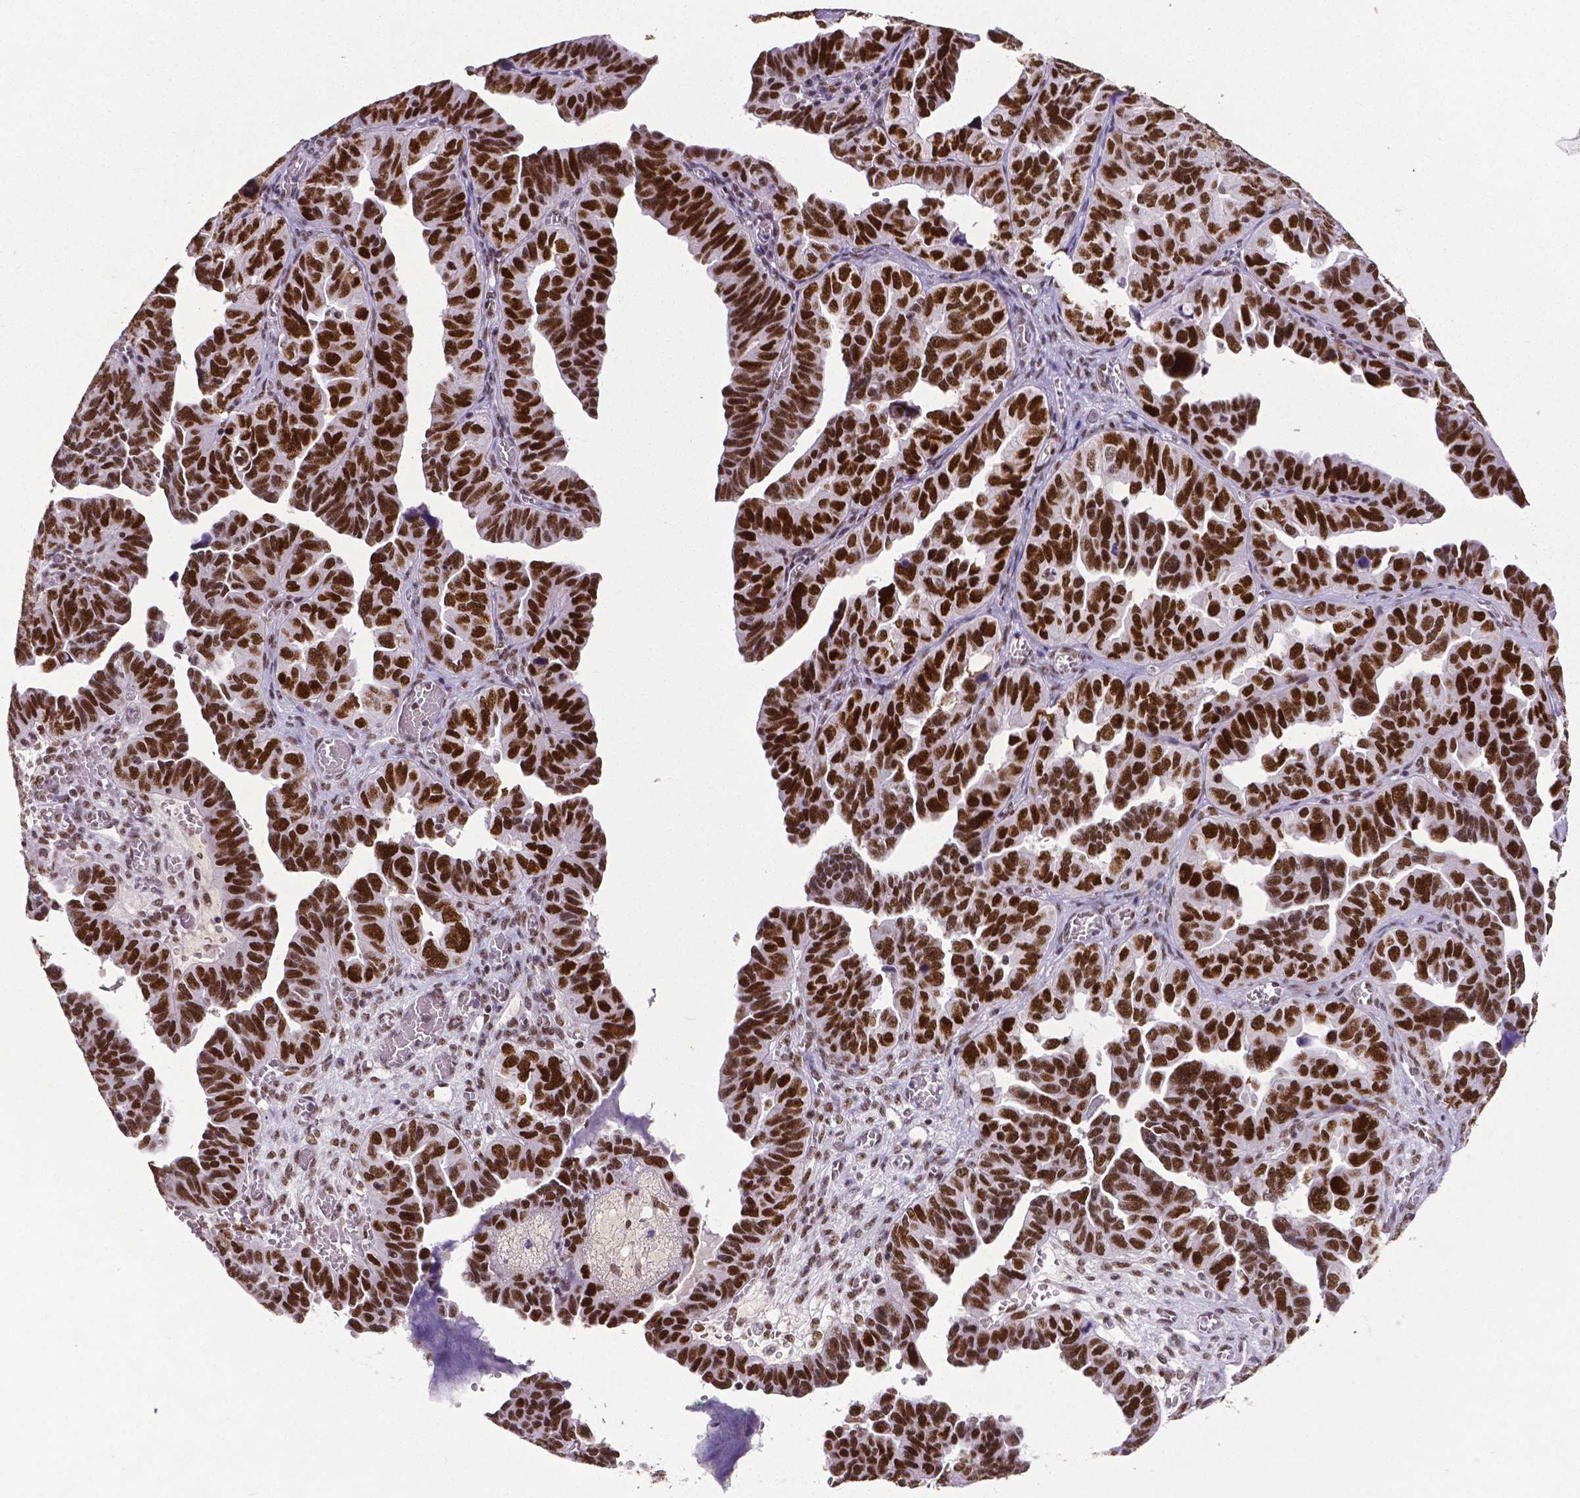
{"staining": {"intensity": "strong", "quantity": ">75%", "location": "nuclear"}, "tissue": "ovarian cancer", "cell_type": "Tumor cells", "image_type": "cancer", "snomed": [{"axis": "morphology", "description": "Cystadenocarcinoma, serous, NOS"}, {"axis": "topography", "description": "Ovary"}], "caption": "This histopathology image shows serous cystadenocarcinoma (ovarian) stained with immunohistochemistry to label a protein in brown. The nuclear of tumor cells show strong positivity for the protein. Nuclei are counter-stained blue.", "gene": "REST", "patient": {"sex": "female", "age": 64}}